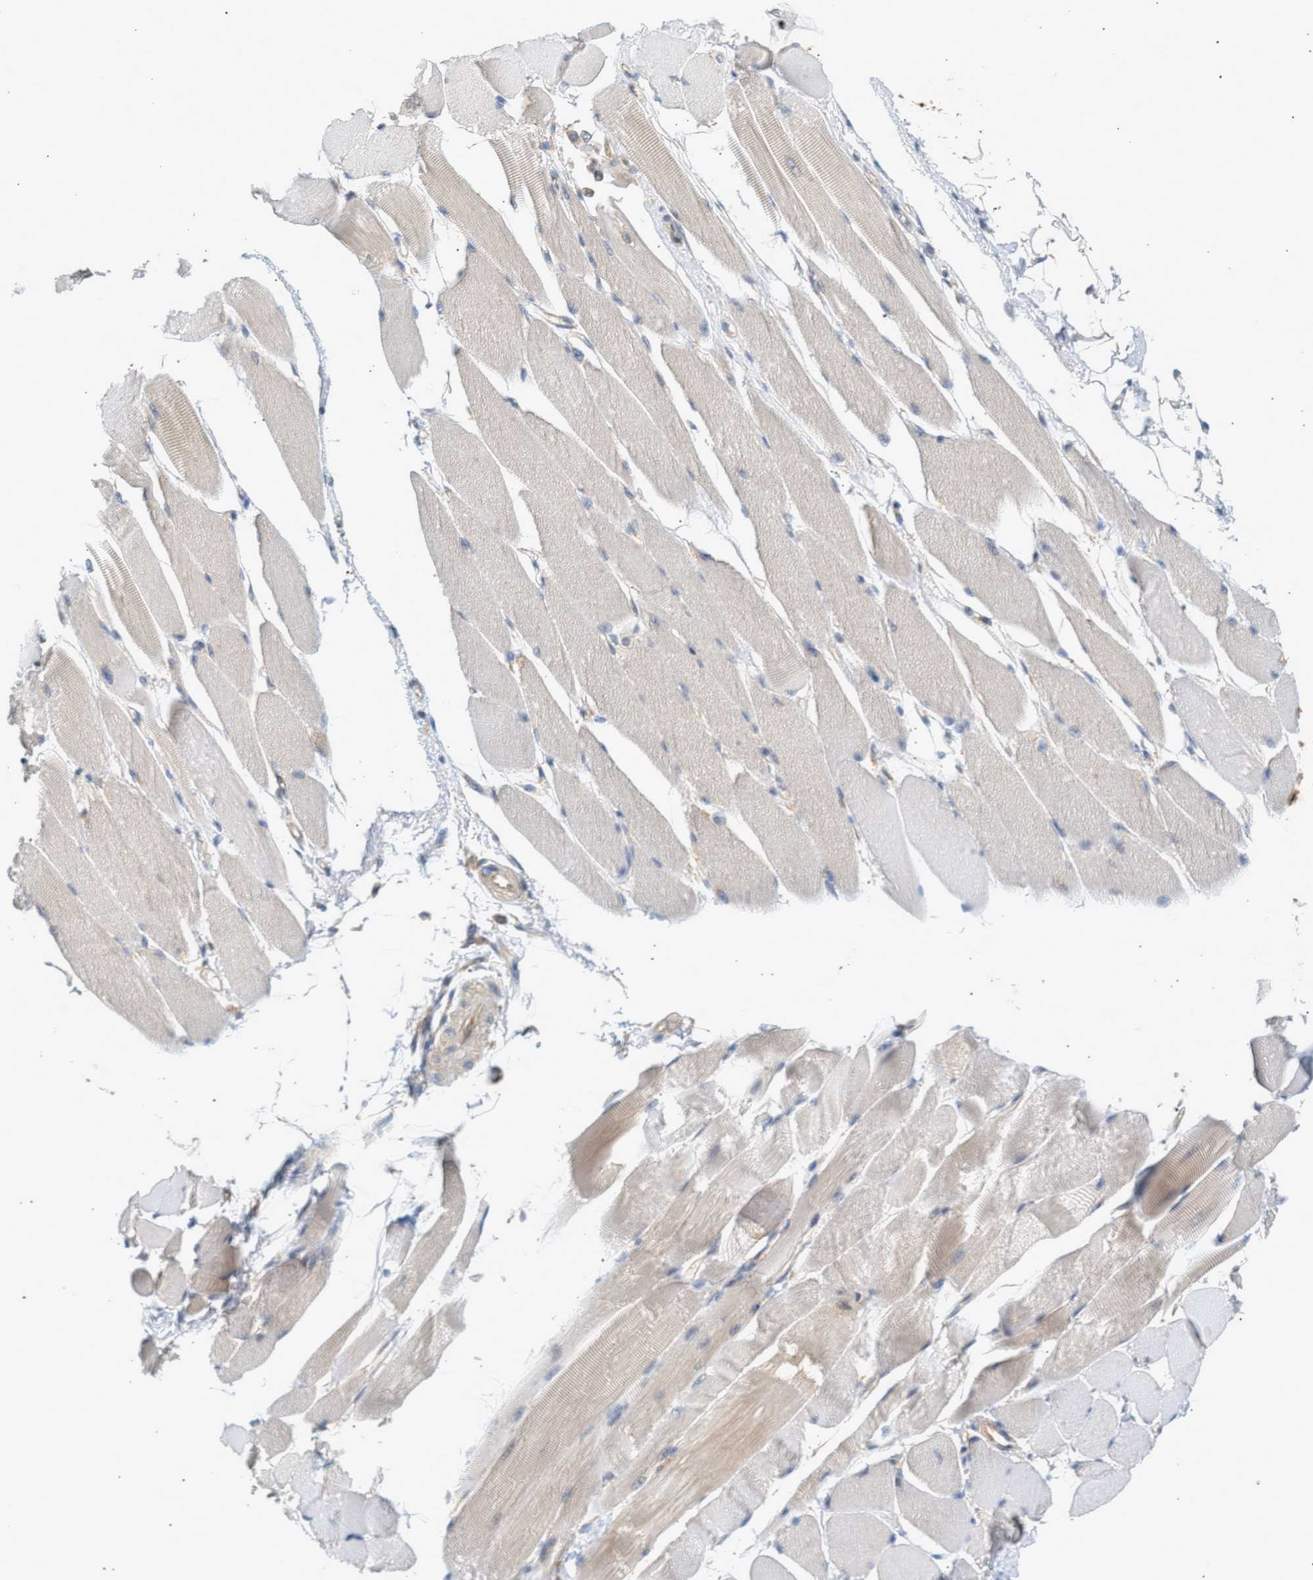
{"staining": {"intensity": "weak", "quantity": ">75%", "location": "cytoplasmic/membranous"}, "tissue": "skeletal muscle", "cell_type": "Myocytes", "image_type": "normal", "snomed": [{"axis": "morphology", "description": "Normal tissue, NOS"}, {"axis": "topography", "description": "Skeletal muscle"}, {"axis": "topography", "description": "Peripheral nerve tissue"}], "caption": "Myocytes display low levels of weak cytoplasmic/membranous staining in about >75% of cells in unremarkable skeletal muscle. The staining was performed using DAB (3,3'-diaminobenzidine), with brown indicating positive protein expression. Nuclei are stained blue with hematoxylin.", "gene": "PAFAH1B1", "patient": {"sex": "female", "age": 84}}